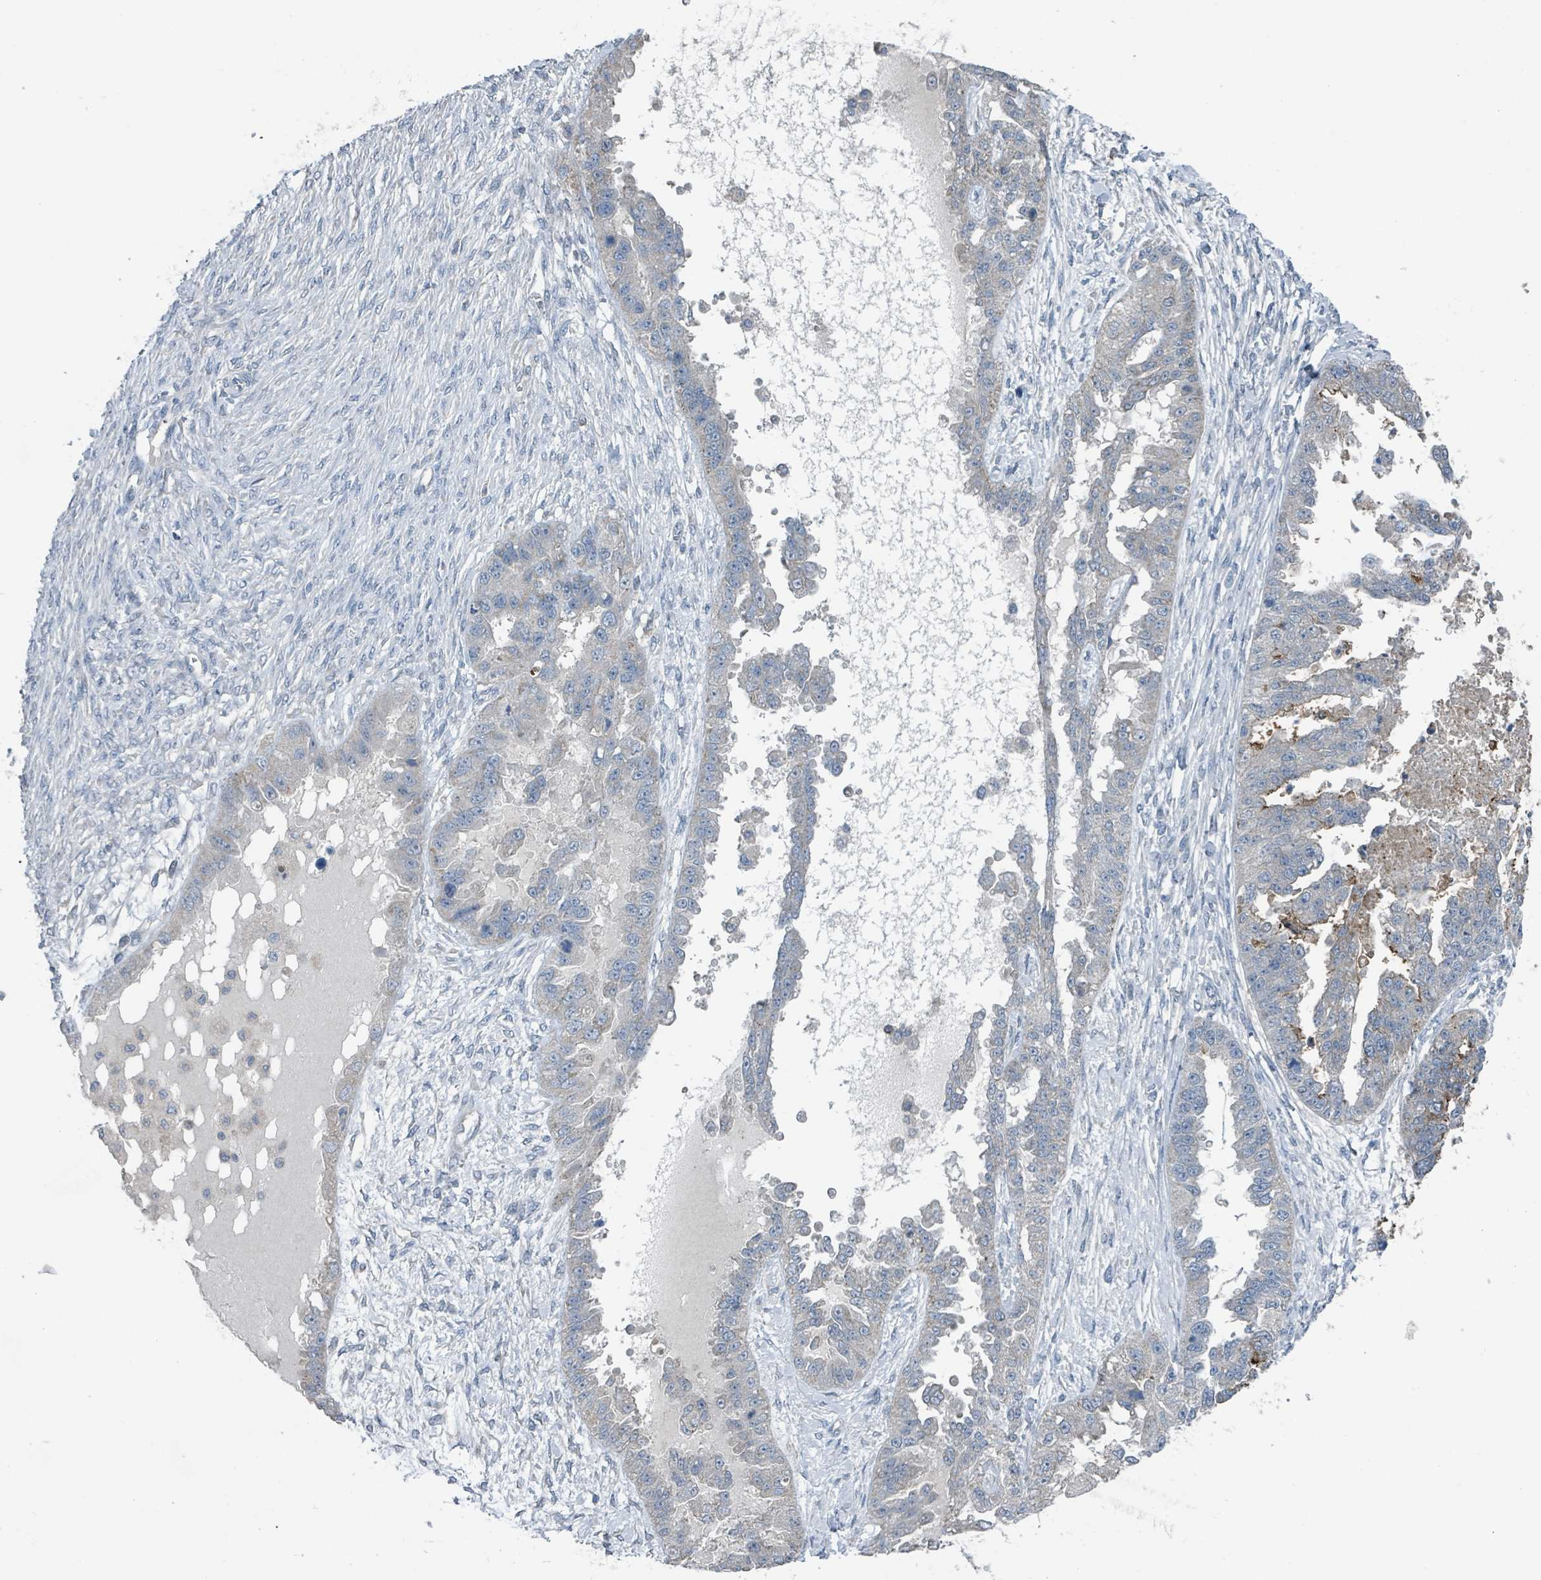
{"staining": {"intensity": "negative", "quantity": "none", "location": "none"}, "tissue": "ovarian cancer", "cell_type": "Tumor cells", "image_type": "cancer", "snomed": [{"axis": "morphology", "description": "Cystadenocarcinoma, serous, NOS"}, {"axis": "topography", "description": "Ovary"}], "caption": "DAB (3,3'-diaminobenzidine) immunohistochemical staining of ovarian cancer demonstrates no significant expression in tumor cells.", "gene": "ACBD4", "patient": {"sex": "female", "age": 58}}